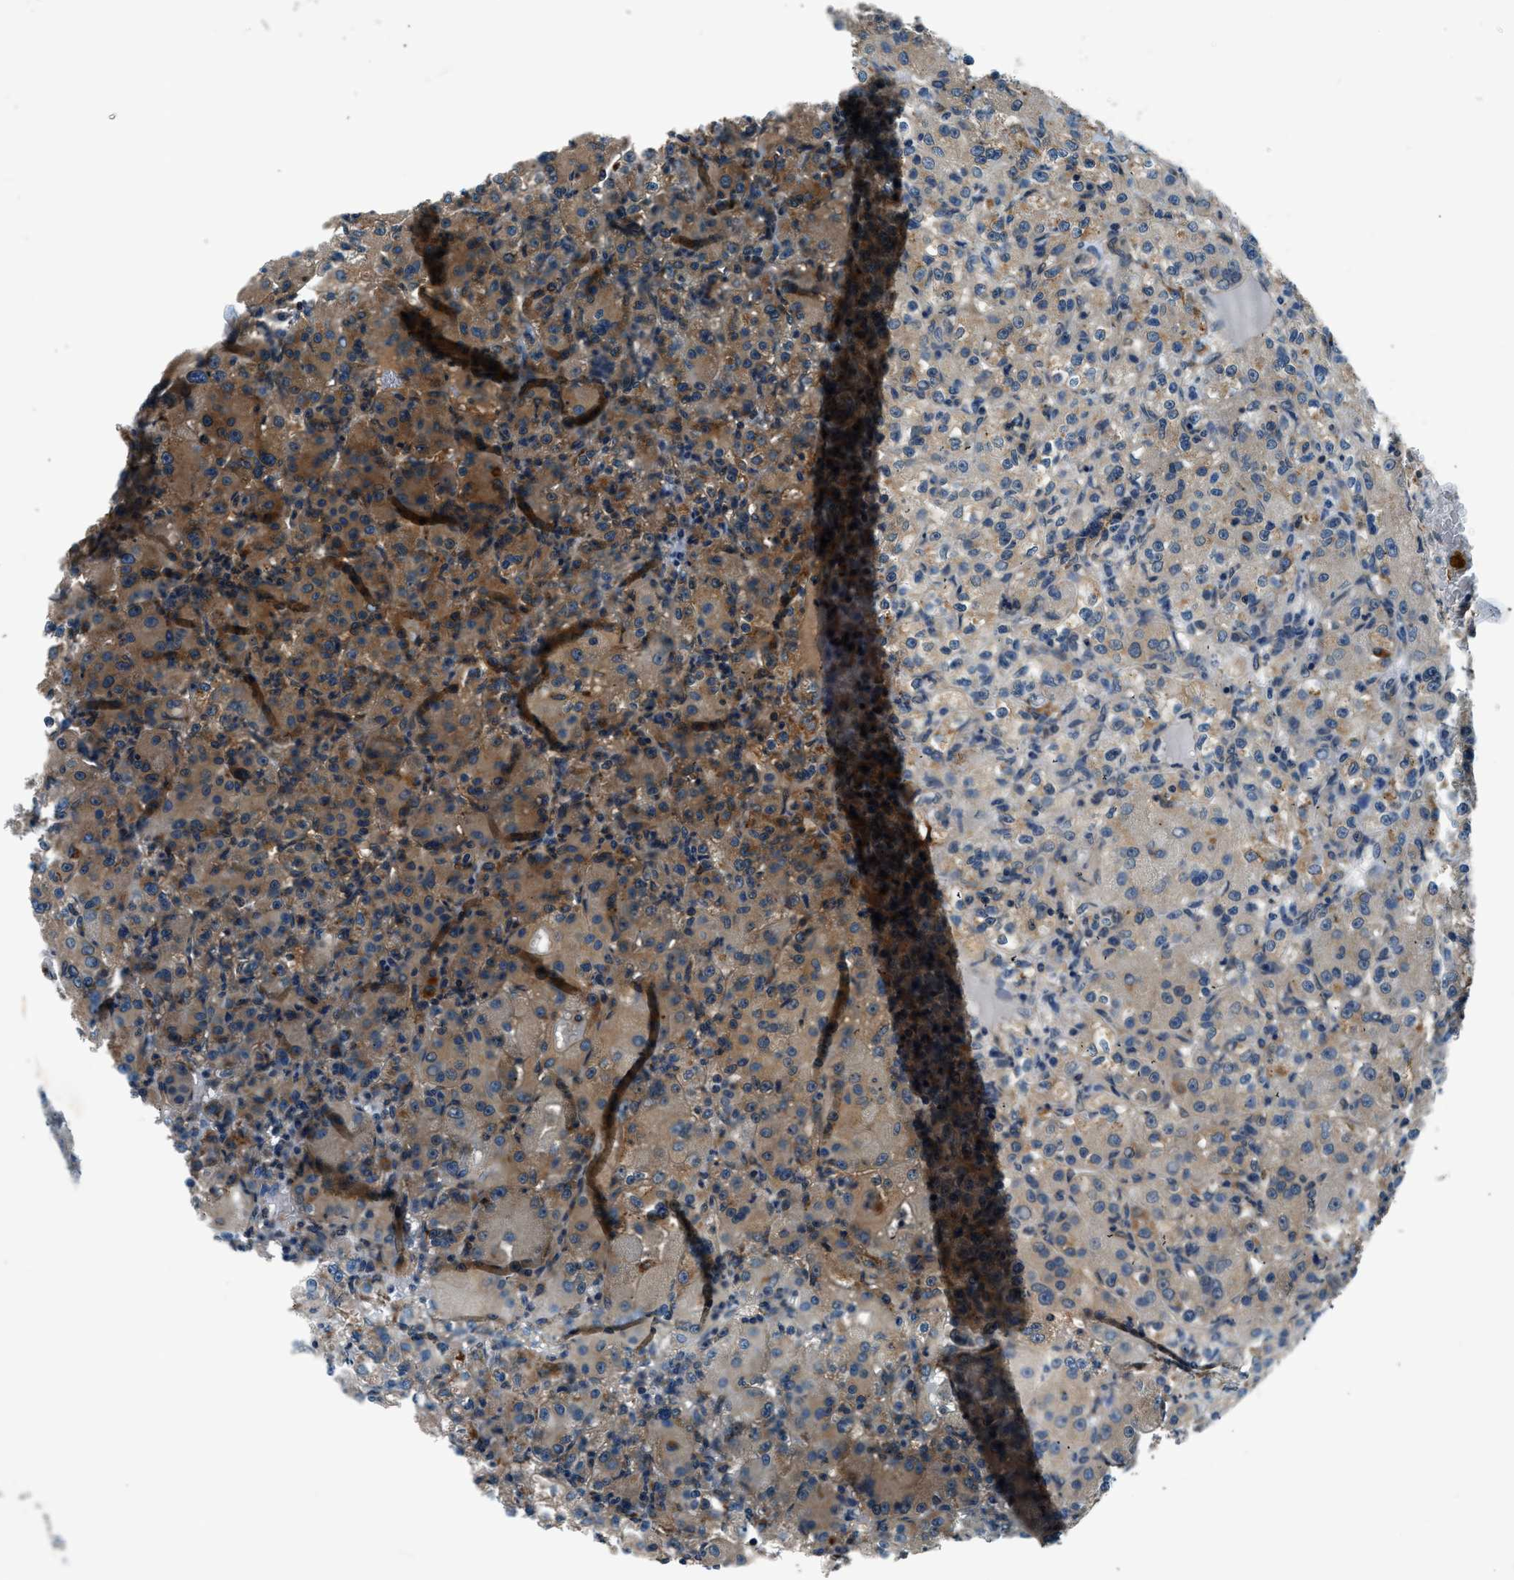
{"staining": {"intensity": "moderate", "quantity": ">75%", "location": "cytoplasmic/membranous"}, "tissue": "renal cancer", "cell_type": "Tumor cells", "image_type": "cancer", "snomed": [{"axis": "morphology", "description": "Normal tissue, NOS"}, {"axis": "morphology", "description": "Adenocarcinoma, NOS"}, {"axis": "topography", "description": "Kidney"}], "caption": "Tumor cells show moderate cytoplasmic/membranous staining in about >75% of cells in renal cancer (adenocarcinoma).", "gene": "SLC19A2", "patient": {"sex": "male", "age": 61}}